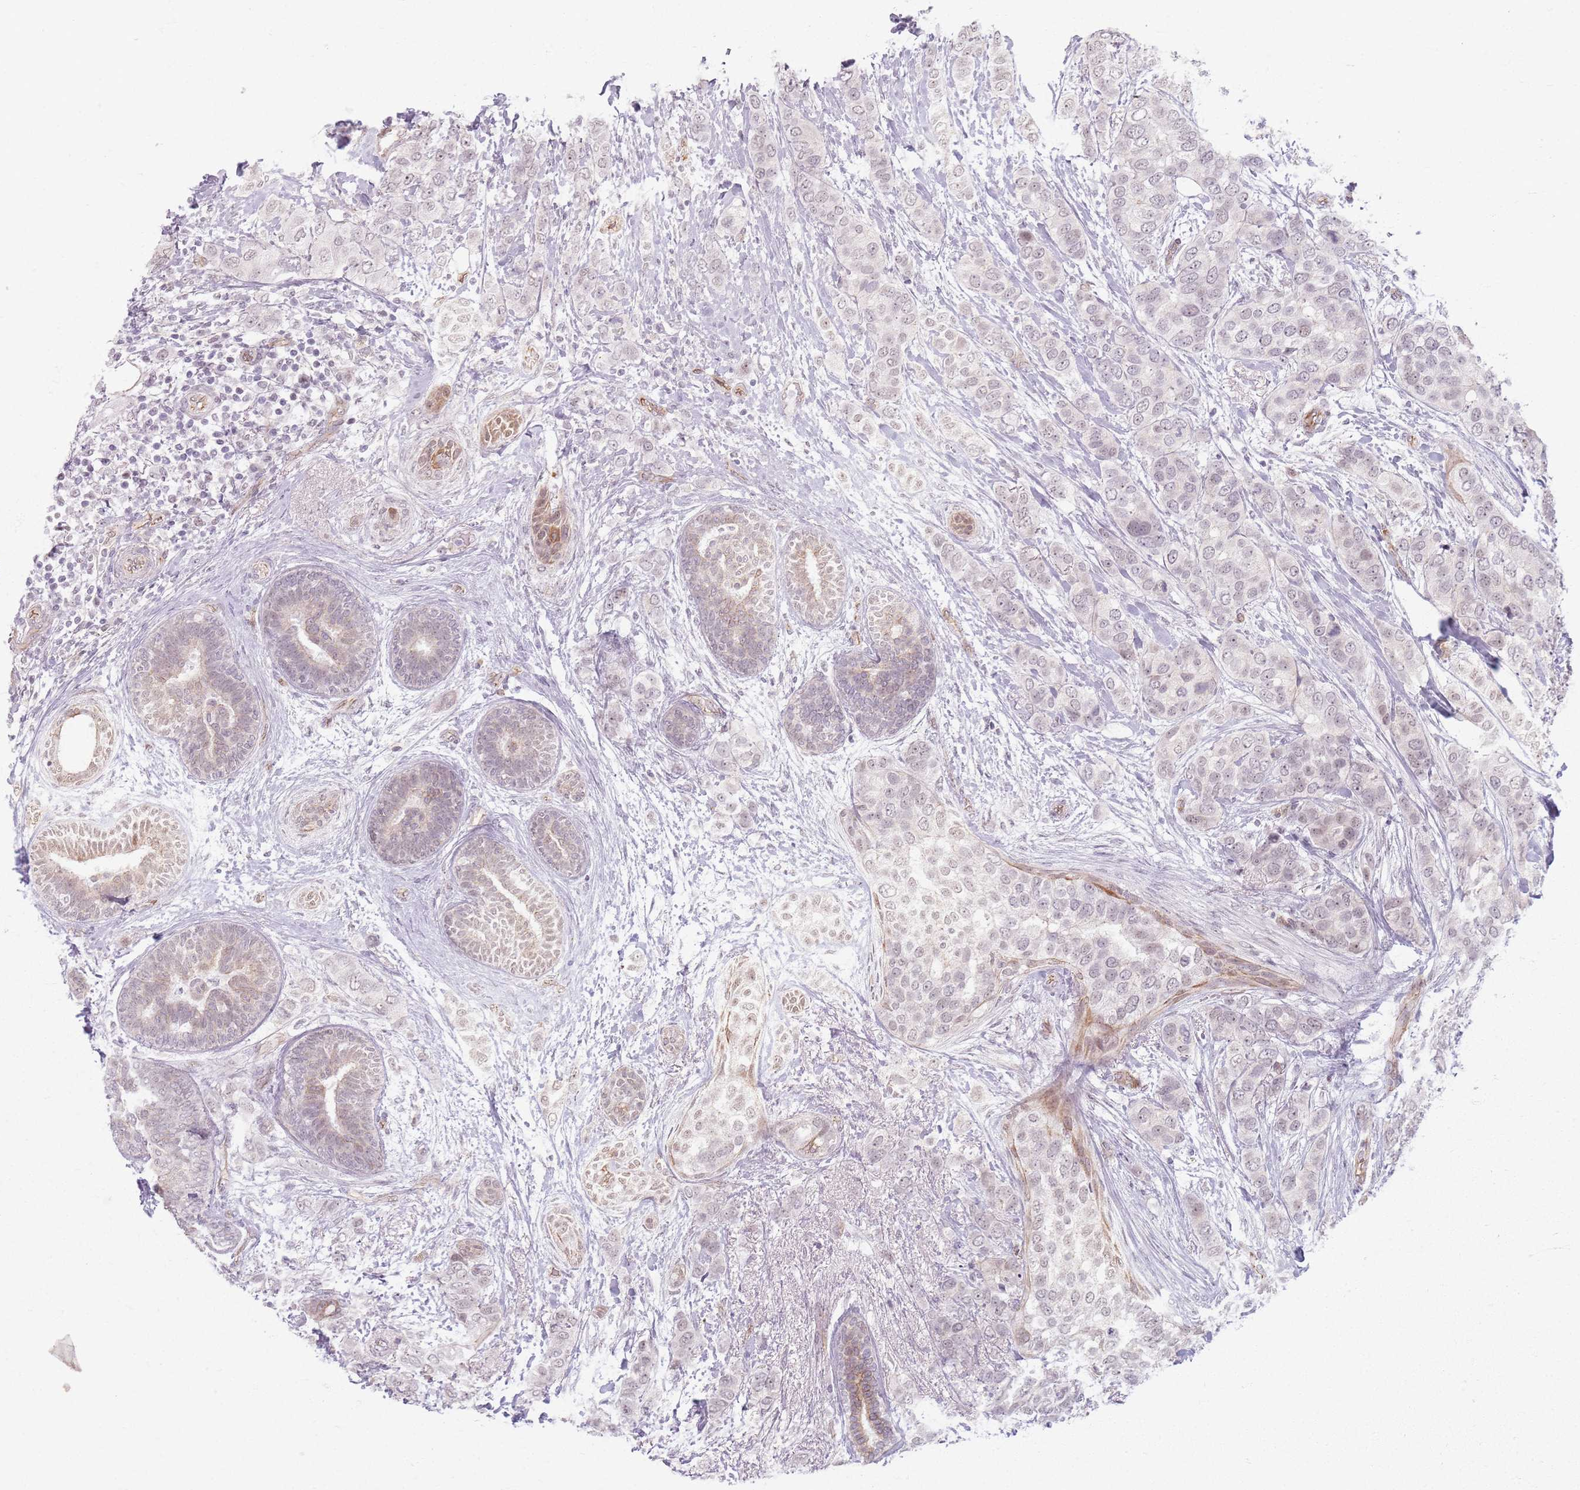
{"staining": {"intensity": "weak", "quantity": "<25%", "location": "nuclear"}, "tissue": "breast cancer", "cell_type": "Tumor cells", "image_type": "cancer", "snomed": [{"axis": "morphology", "description": "Lobular carcinoma"}, {"axis": "topography", "description": "Breast"}], "caption": "Human lobular carcinoma (breast) stained for a protein using immunohistochemistry shows no positivity in tumor cells.", "gene": "KCNA5", "patient": {"sex": "female", "age": 51}}